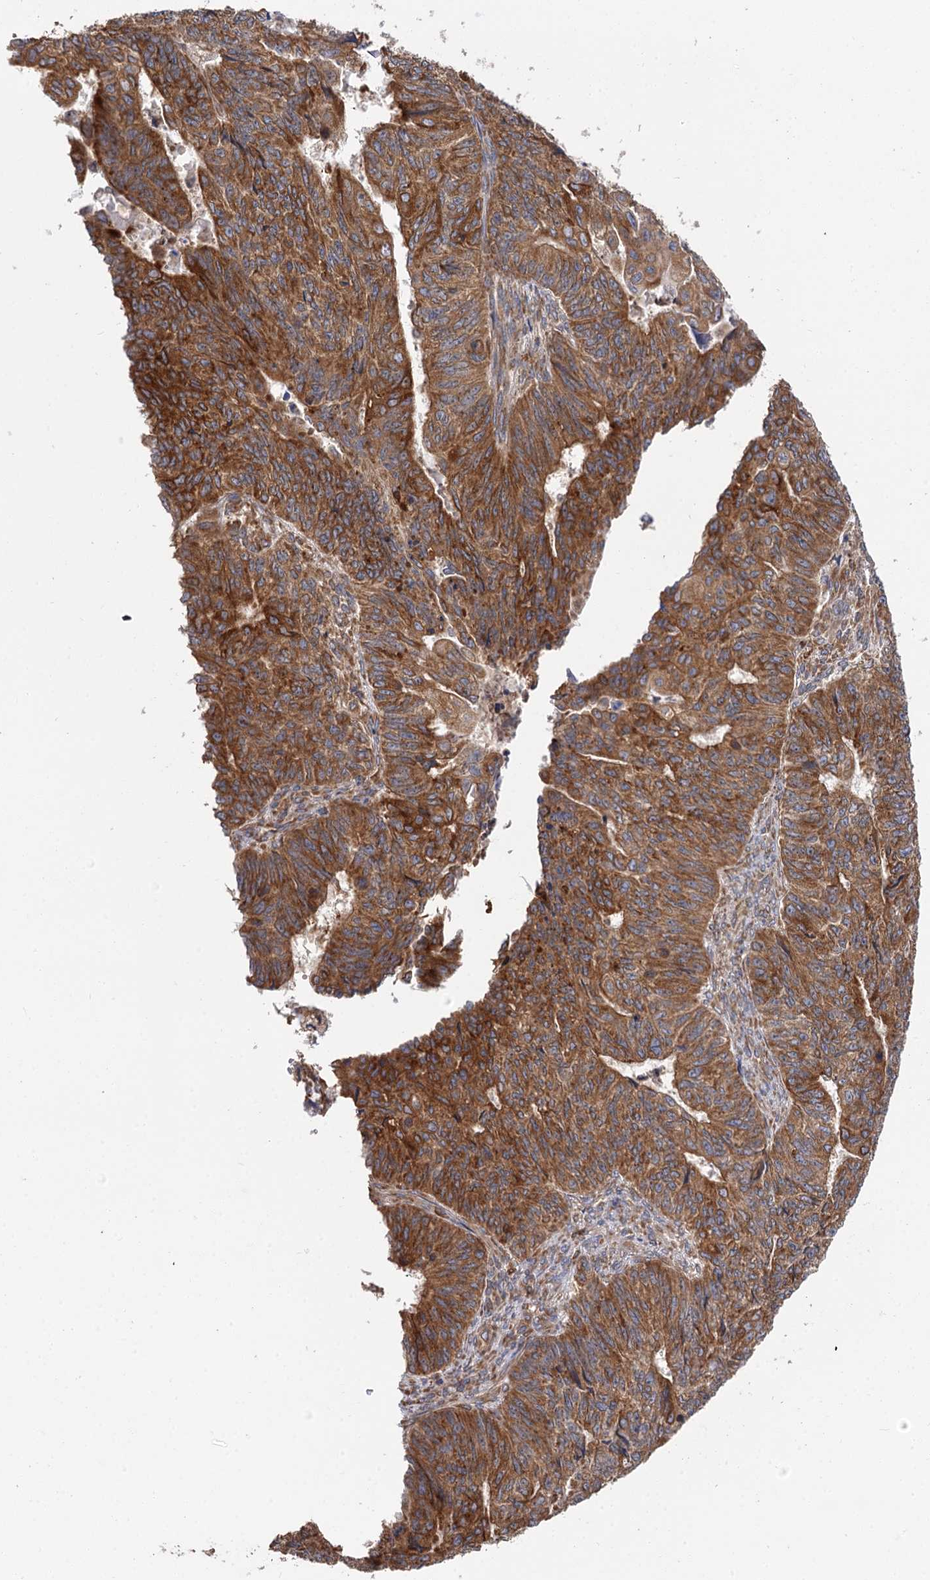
{"staining": {"intensity": "strong", "quantity": ">75%", "location": "cytoplasmic/membranous"}, "tissue": "endometrial cancer", "cell_type": "Tumor cells", "image_type": "cancer", "snomed": [{"axis": "morphology", "description": "Adenocarcinoma, NOS"}, {"axis": "topography", "description": "Endometrium"}], "caption": "The histopathology image exhibits a brown stain indicating the presence of a protein in the cytoplasmic/membranous of tumor cells in adenocarcinoma (endometrial).", "gene": "PPIP5K2", "patient": {"sex": "female", "age": 32}}